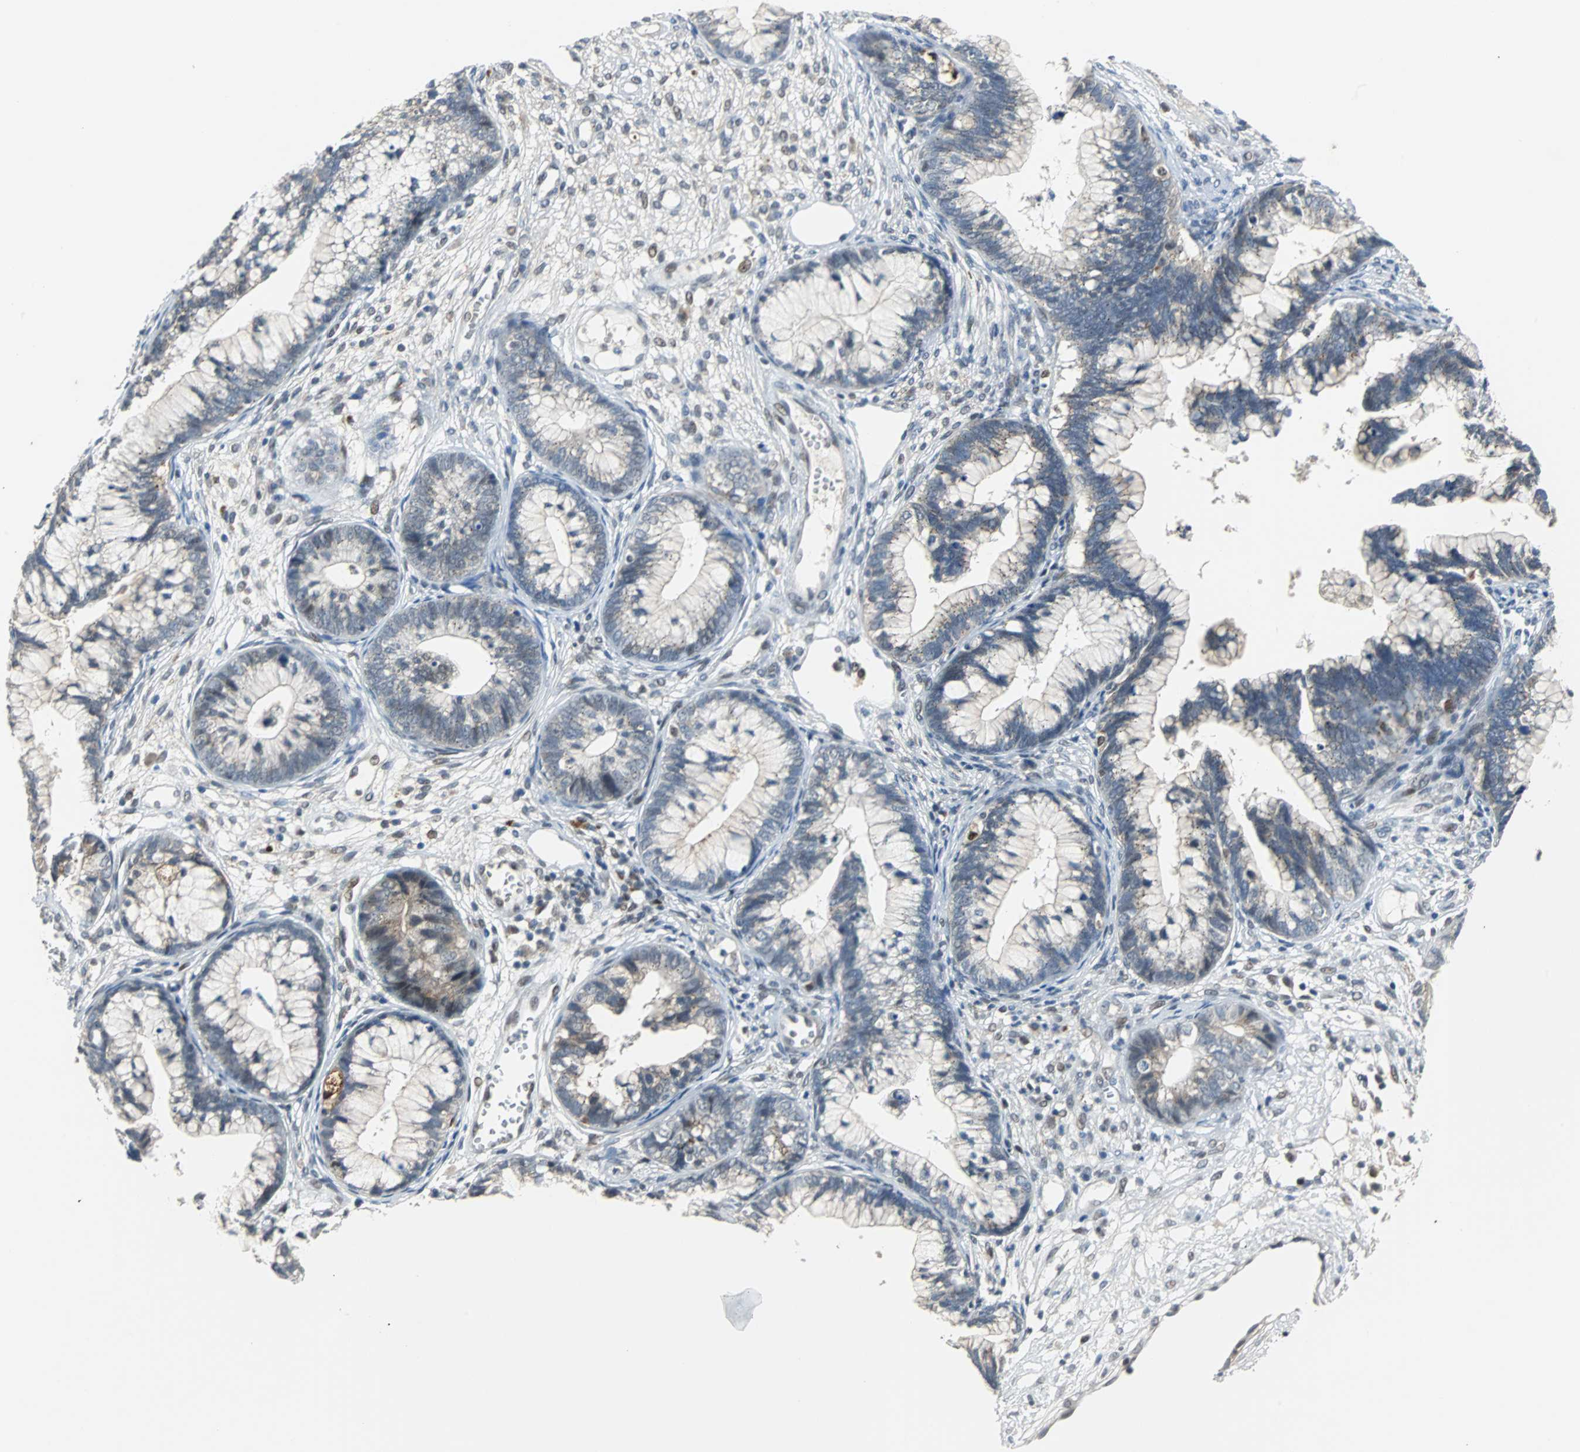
{"staining": {"intensity": "weak", "quantity": "25%-75%", "location": "cytoplasmic/membranous"}, "tissue": "cervical cancer", "cell_type": "Tumor cells", "image_type": "cancer", "snomed": [{"axis": "morphology", "description": "Adenocarcinoma, NOS"}, {"axis": "topography", "description": "Cervix"}], "caption": "Weak cytoplasmic/membranous protein expression is seen in about 25%-75% of tumor cells in cervical cancer.", "gene": "HLX", "patient": {"sex": "female", "age": 44}}